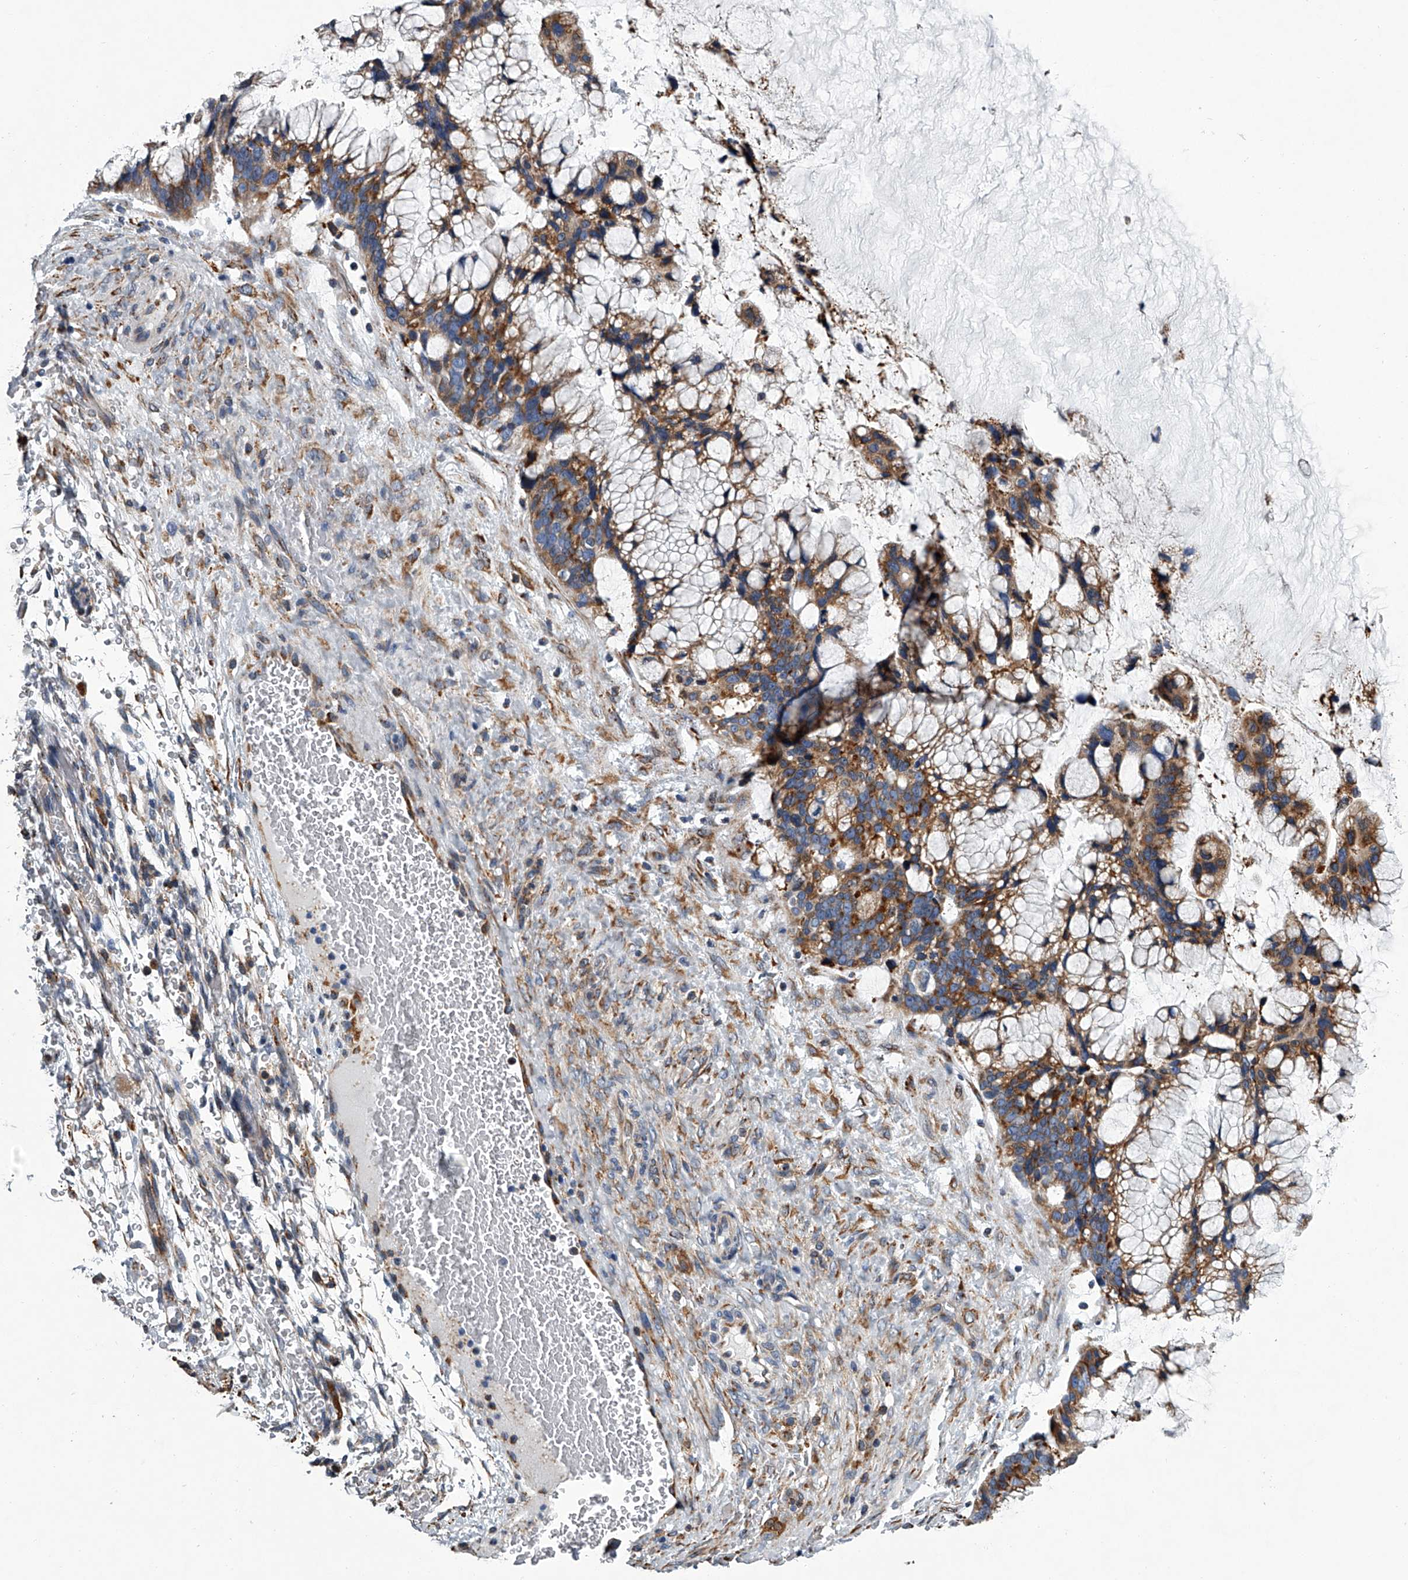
{"staining": {"intensity": "moderate", "quantity": ">75%", "location": "cytoplasmic/membranous"}, "tissue": "ovarian cancer", "cell_type": "Tumor cells", "image_type": "cancer", "snomed": [{"axis": "morphology", "description": "Cystadenocarcinoma, mucinous, NOS"}, {"axis": "topography", "description": "Ovary"}], "caption": "High-power microscopy captured an IHC photomicrograph of ovarian cancer, revealing moderate cytoplasmic/membranous staining in approximately >75% of tumor cells.", "gene": "TMEM63C", "patient": {"sex": "female", "age": 37}}